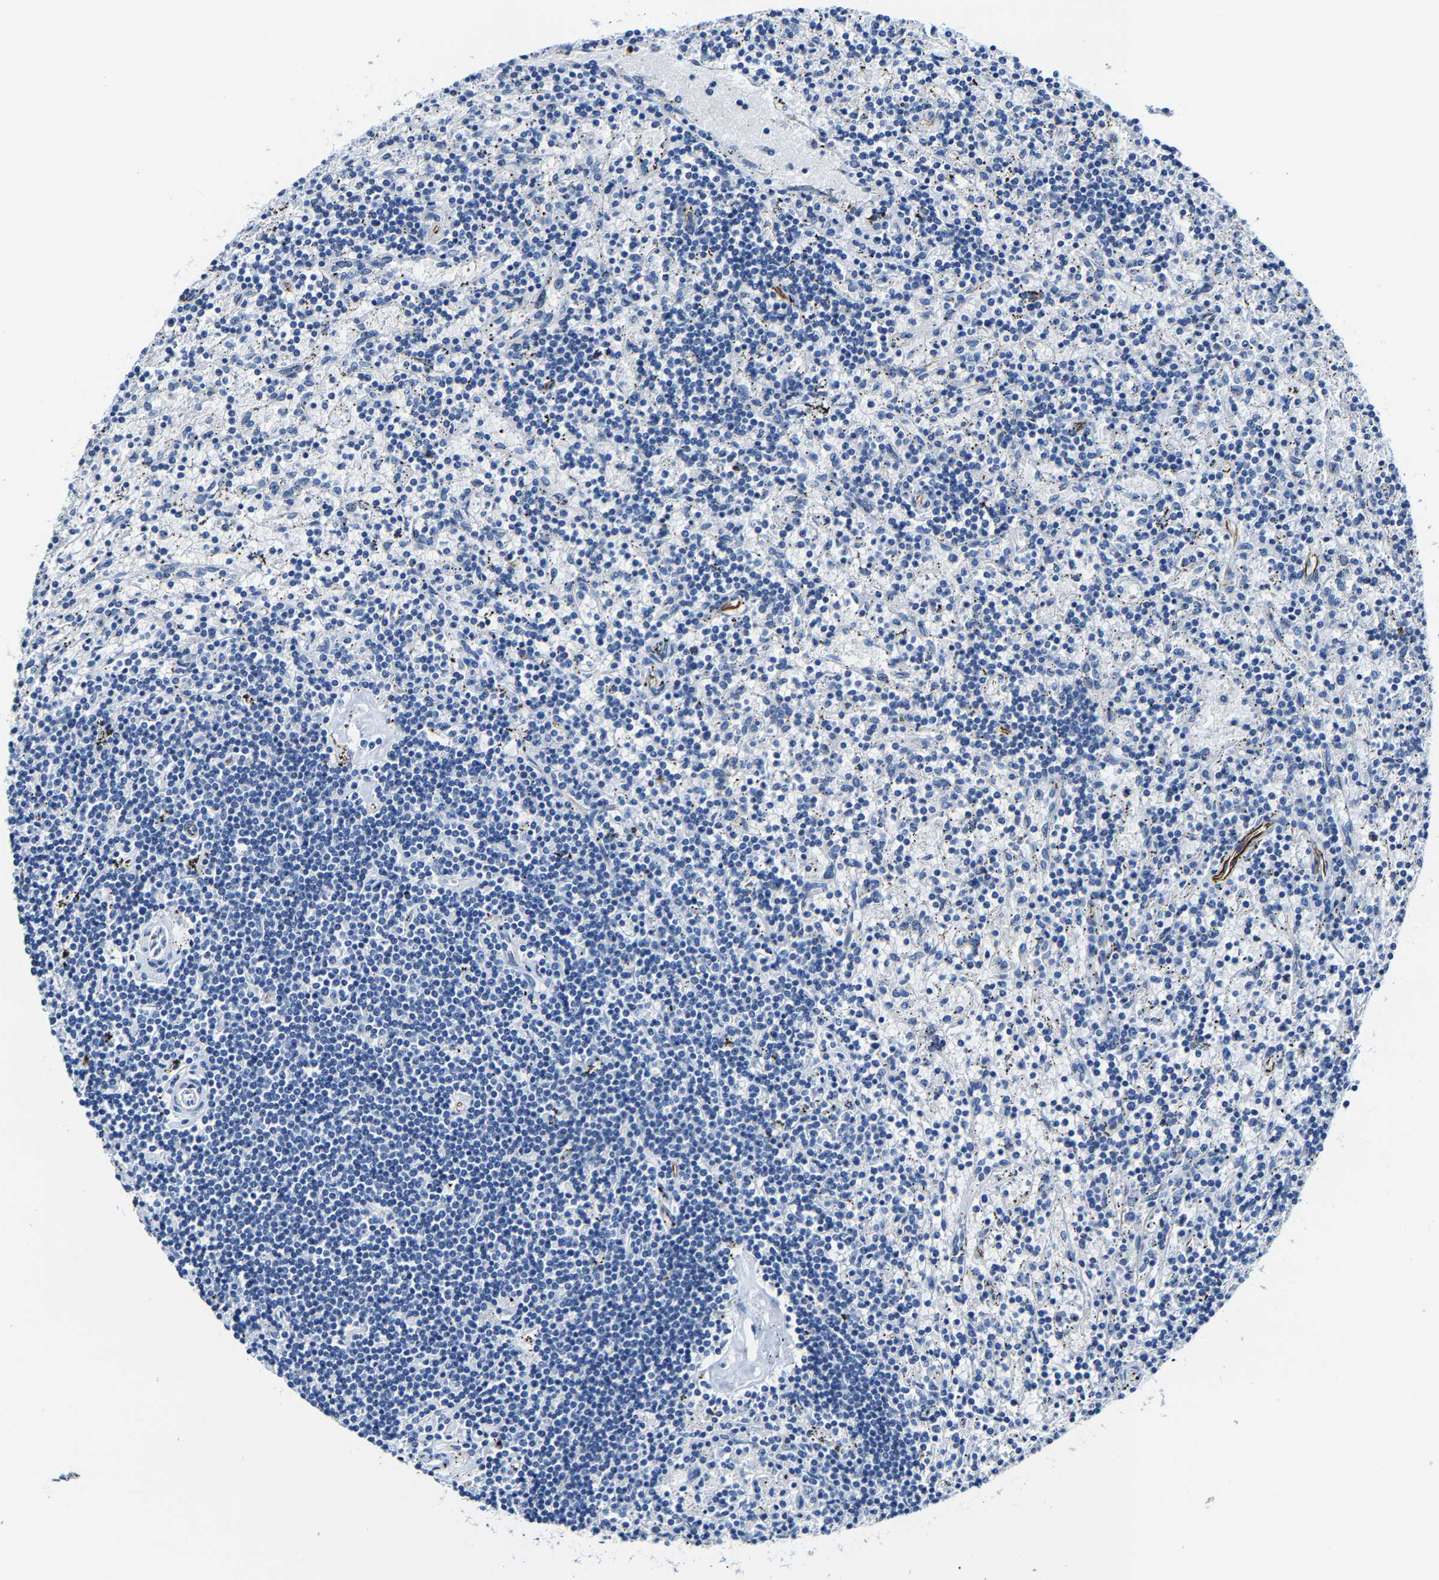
{"staining": {"intensity": "negative", "quantity": "none", "location": "none"}, "tissue": "lymphoma", "cell_type": "Tumor cells", "image_type": "cancer", "snomed": [{"axis": "morphology", "description": "Malignant lymphoma, non-Hodgkin's type, Low grade"}, {"axis": "topography", "description": "Spleen"}], "caption": "Immunohistochemistry of lymphoma demonstrates no positivity in tumor cells.", "gene": "MMEL1", "patient": {"sex": "male", "age": 76}}